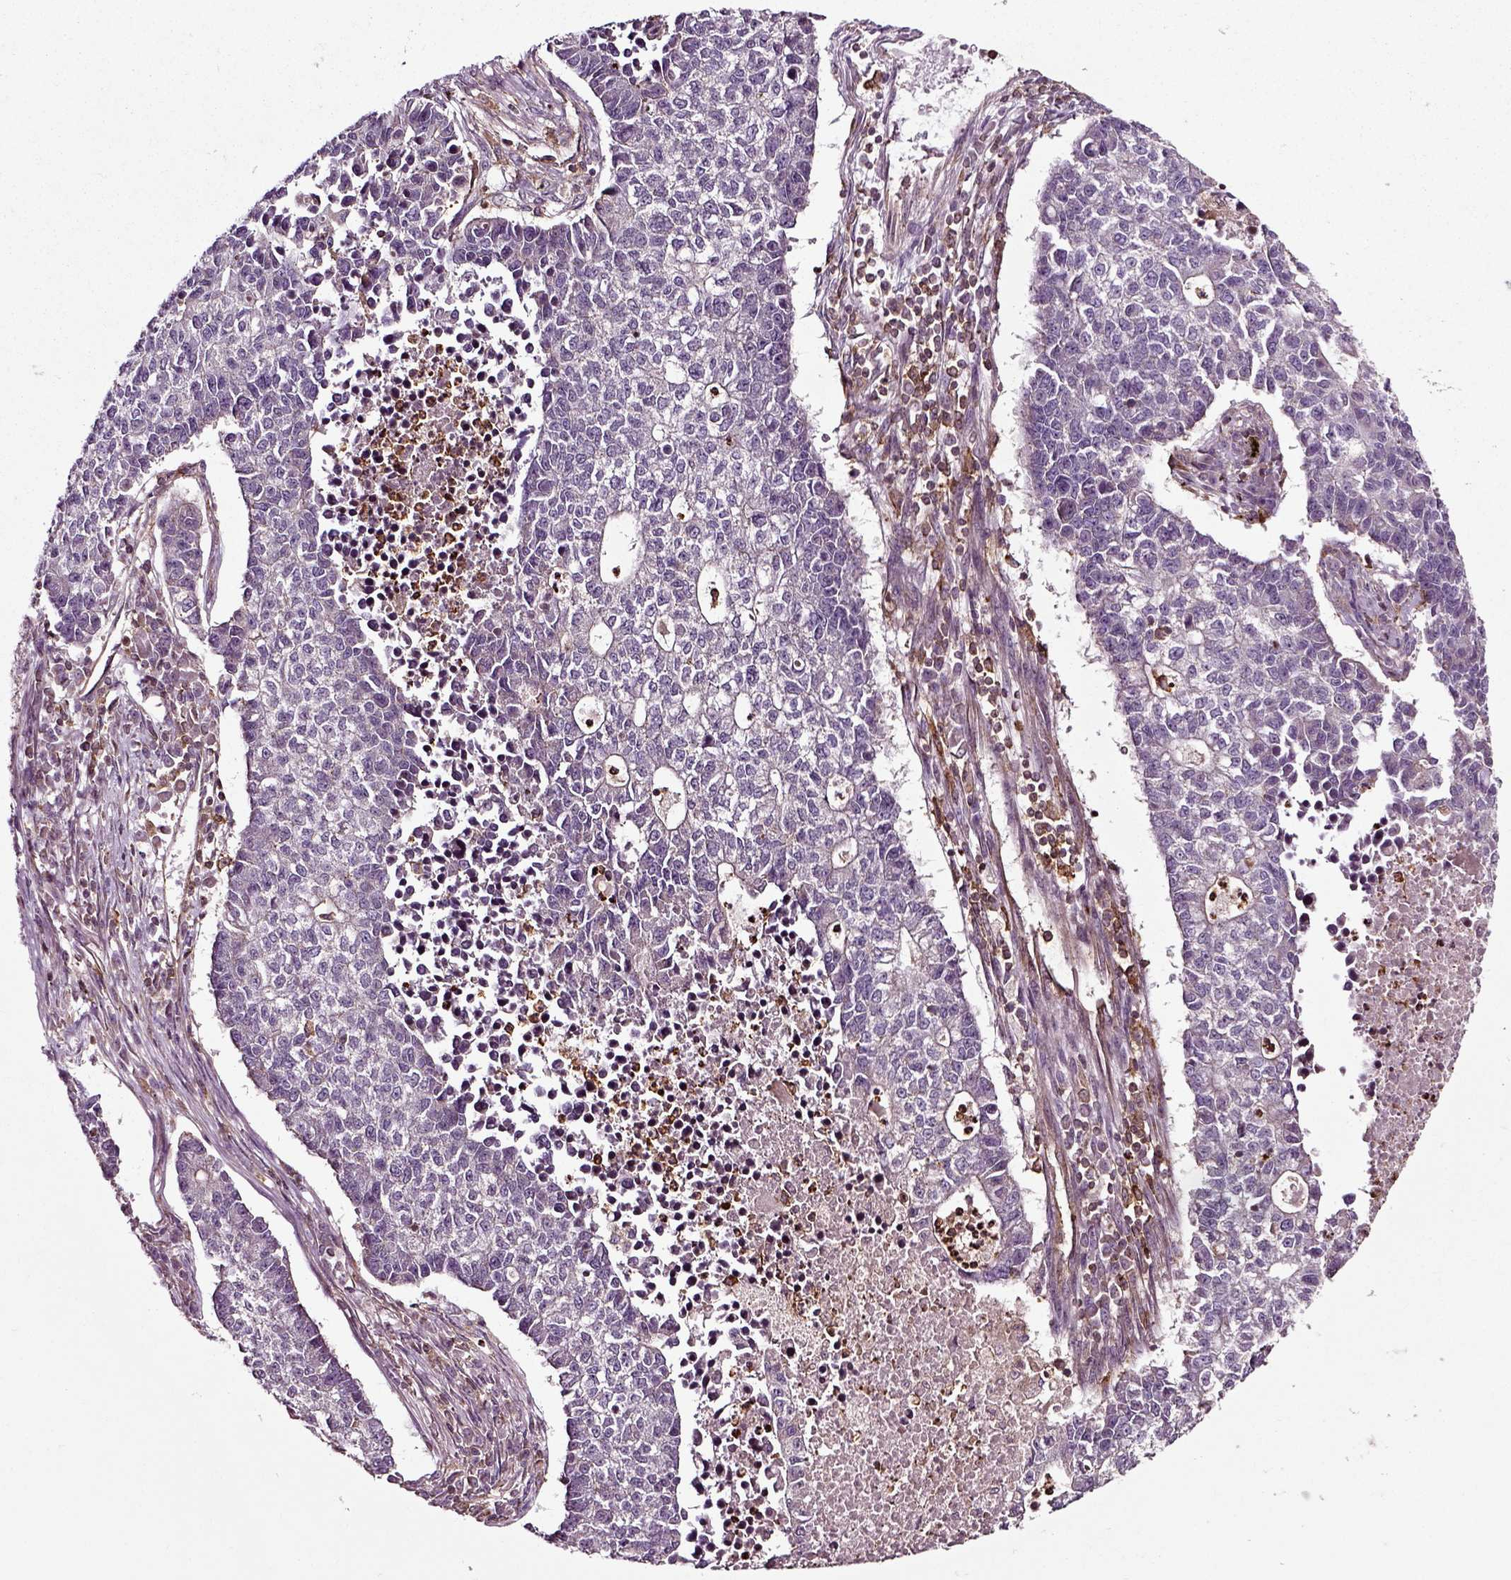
{"staining": {"intensity": "negative", "quantity": "none", "location": "none"}, "tissue": "lung cancer", "cell_type": "Tumor cells", "image_type": "cancer", "snomed": [{"axis": "morphology", "description": "Adenocarcinoma, NOS"}, {"axis": "topography", "description": "Lung"}], "caption": "A high-resolution micrograph shows immunohistochemistry staining of lung cancer (adenocarcinoma), which exhibits no significant positivity in tumor cells.", "gene": "RHOF", "patient": {"sex": "male", "age": 57}}